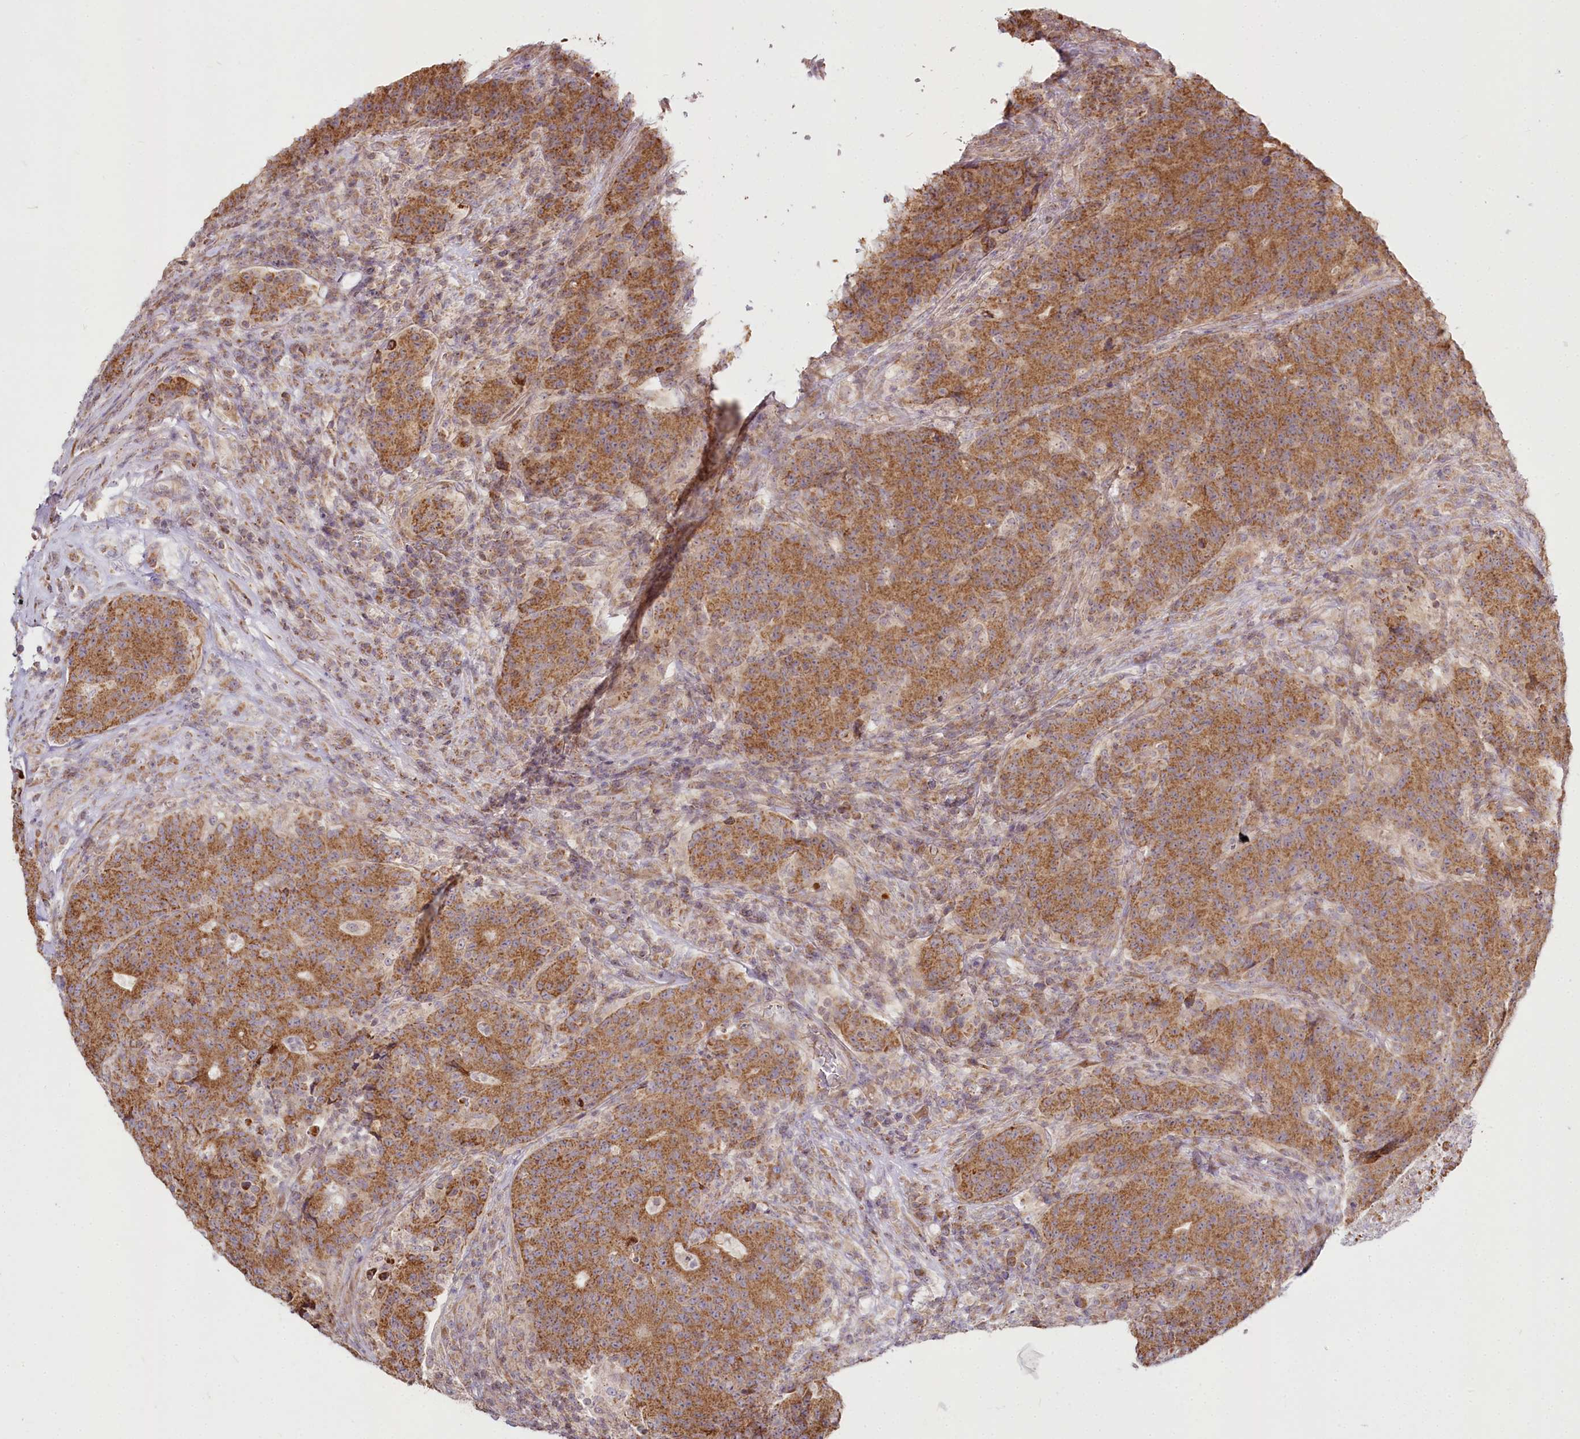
{"staining": {"intensity": "moderate", "quantity": ">75%", "location": "cytoplasmic/membranous"}, "tissue": "colorectal cancer", "cell_type": "Tumor cells", "image_type": "cancer", "snomed": [{"axis": "morphology", "description": "Adenocarcinoma, NOS"}, {"axis": "topography", "description": "Colon"}], "caption": "DAB (3,3'-diaminobenzidine) immunohistochemical staining of human colorectal cancer (adenocarcinoma) displays moderate cytoplasmic/membranous protein positivity in about >75% of tumor cells.", "gene": "ACOX2", "patient": {"sex": "female", "age": 75}}